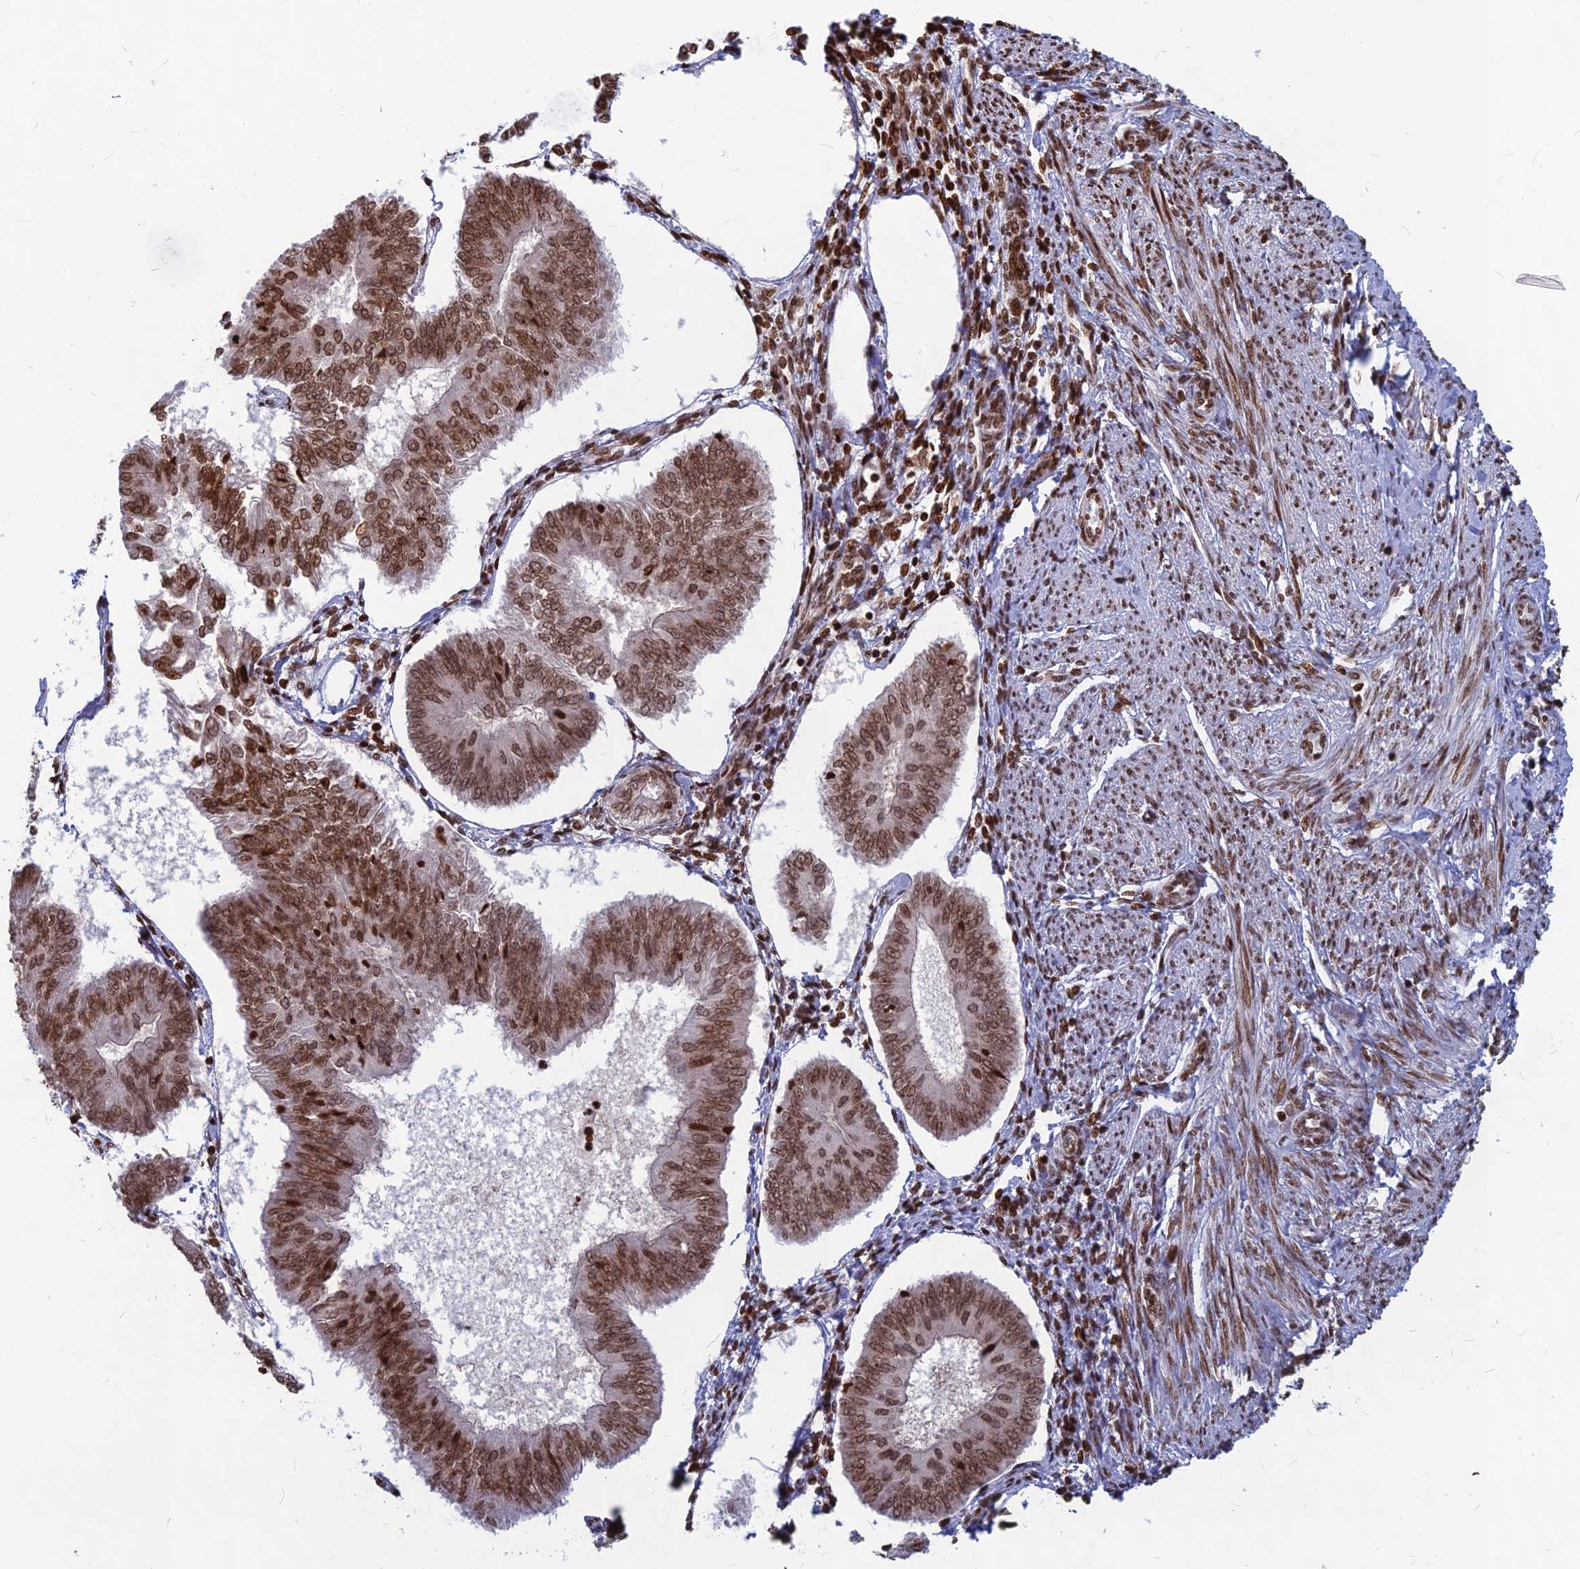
{"staining": {"intensity": "moderate", "quantity": ">75%", "location": "nuclear"}, "tissue": "endometrial cancer", "cell_type": "Tumor cells", "image_type": "cancer", "snomed": [{"axis": "morphology", "description": "Adenocarcinoma, NOS"}, {"axis": "topography", "description": "Endometrium"}], "caption": "Approximately >75% of tumor cells in human endometrial cancer (adenocarcinoma) exhibit moderate nuclear protein expression as visualized by brown immunohistochemical staining.", "gene": "TET2", "patient": {"sex": "female", "age": 58}}